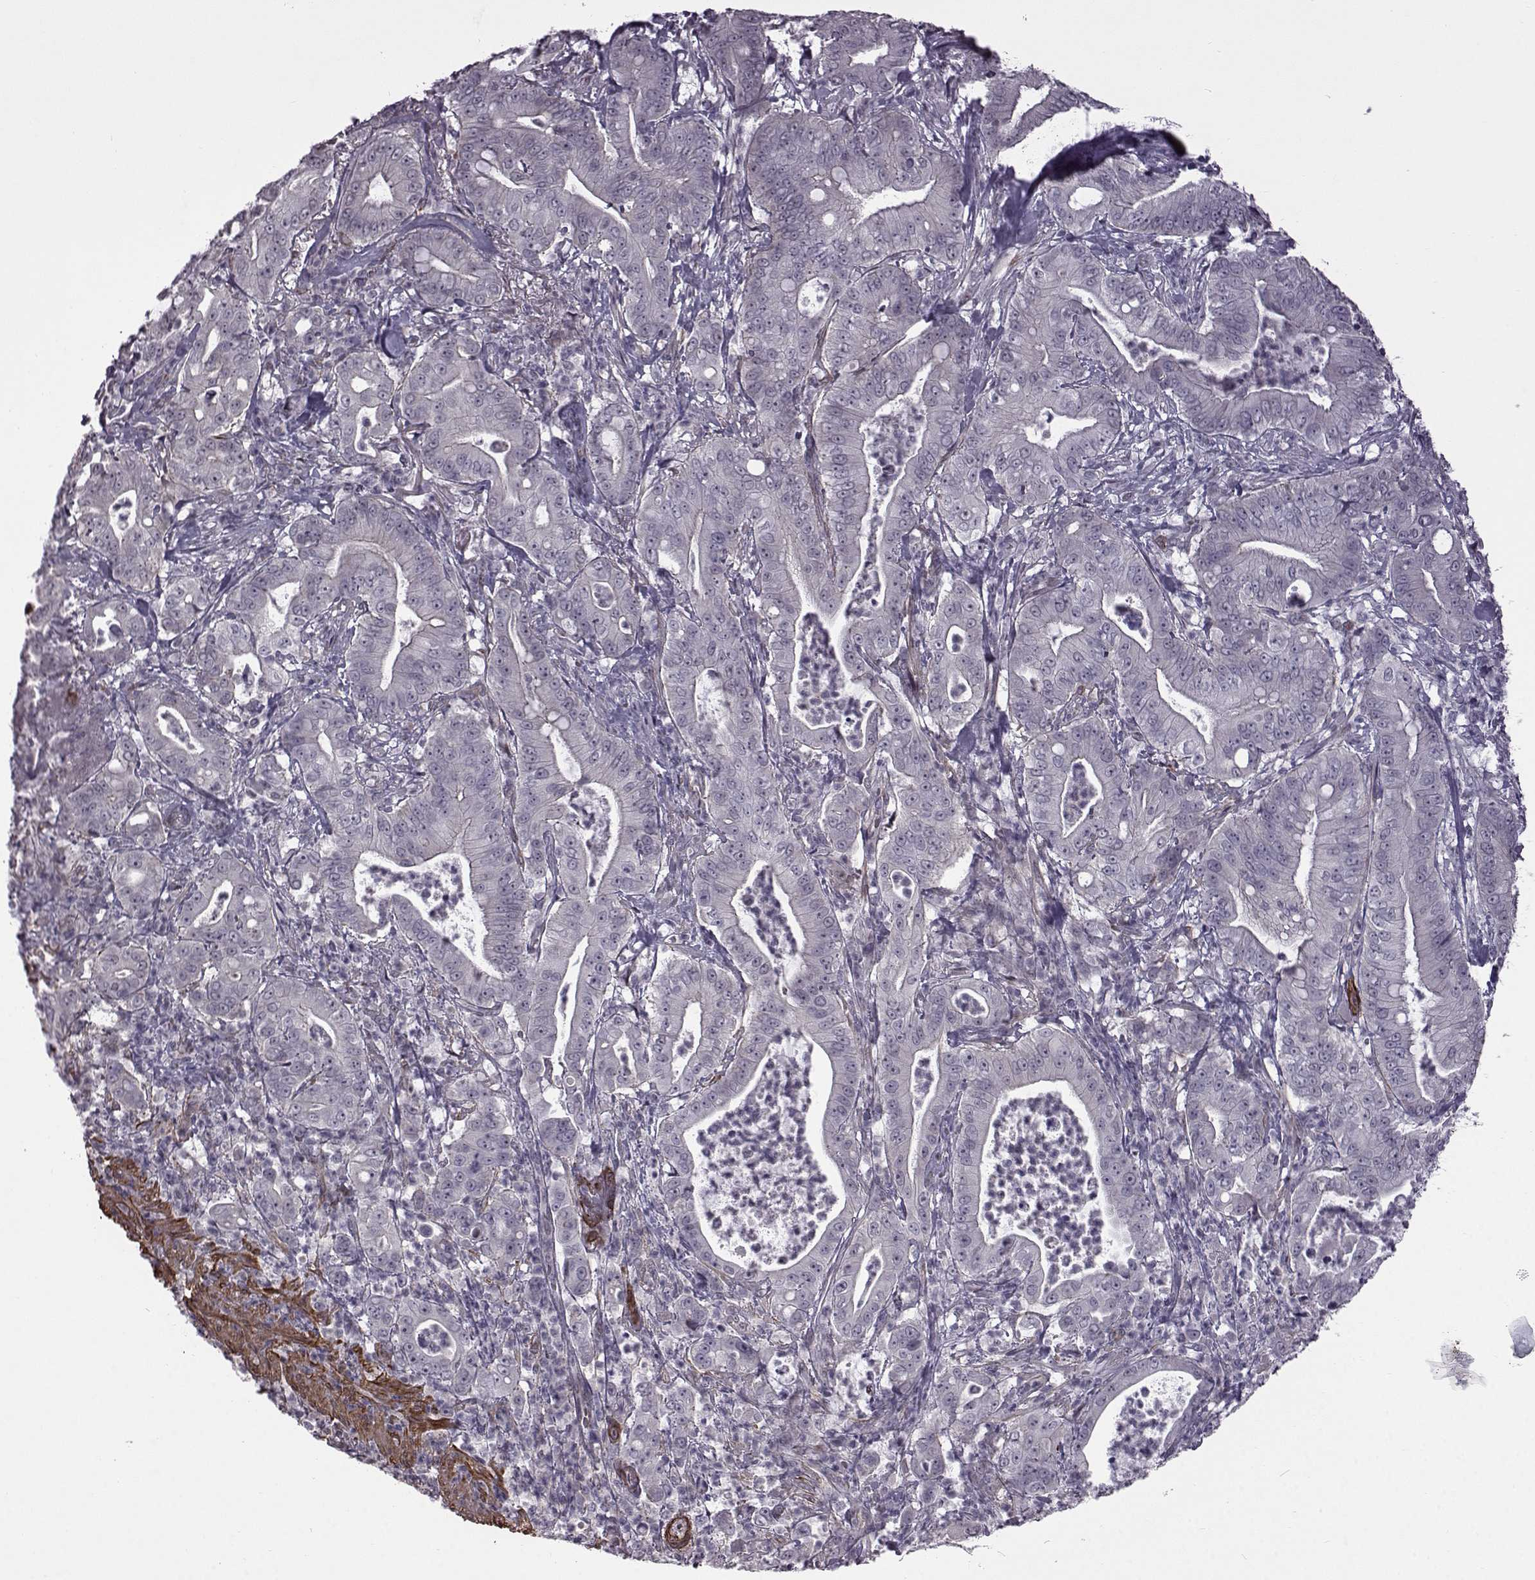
{"staining": {"intensity": "negative", "quantity": "none", "location": "none"}, "tissue": "pancreatic cancer", "cell_type": "Tumor cells", "image_type": "cancer", "snomed": [{"axis": "morphology", "description": "Adenocarcinoma, NOS"}, {"axis": "topography", "description": "Pancreas"}], "caption": "An immunohistochemistry histopathology image of pancreatic adenocarcinoma is shown. There is no staining in tumor cells of pancreatic adenocarcinoma. (DAB immunohistochemistry (IHC) with hematoxylin counter stain).", "gene": "SYNPO2", "patient": {"sex": "male", "age": 71}}